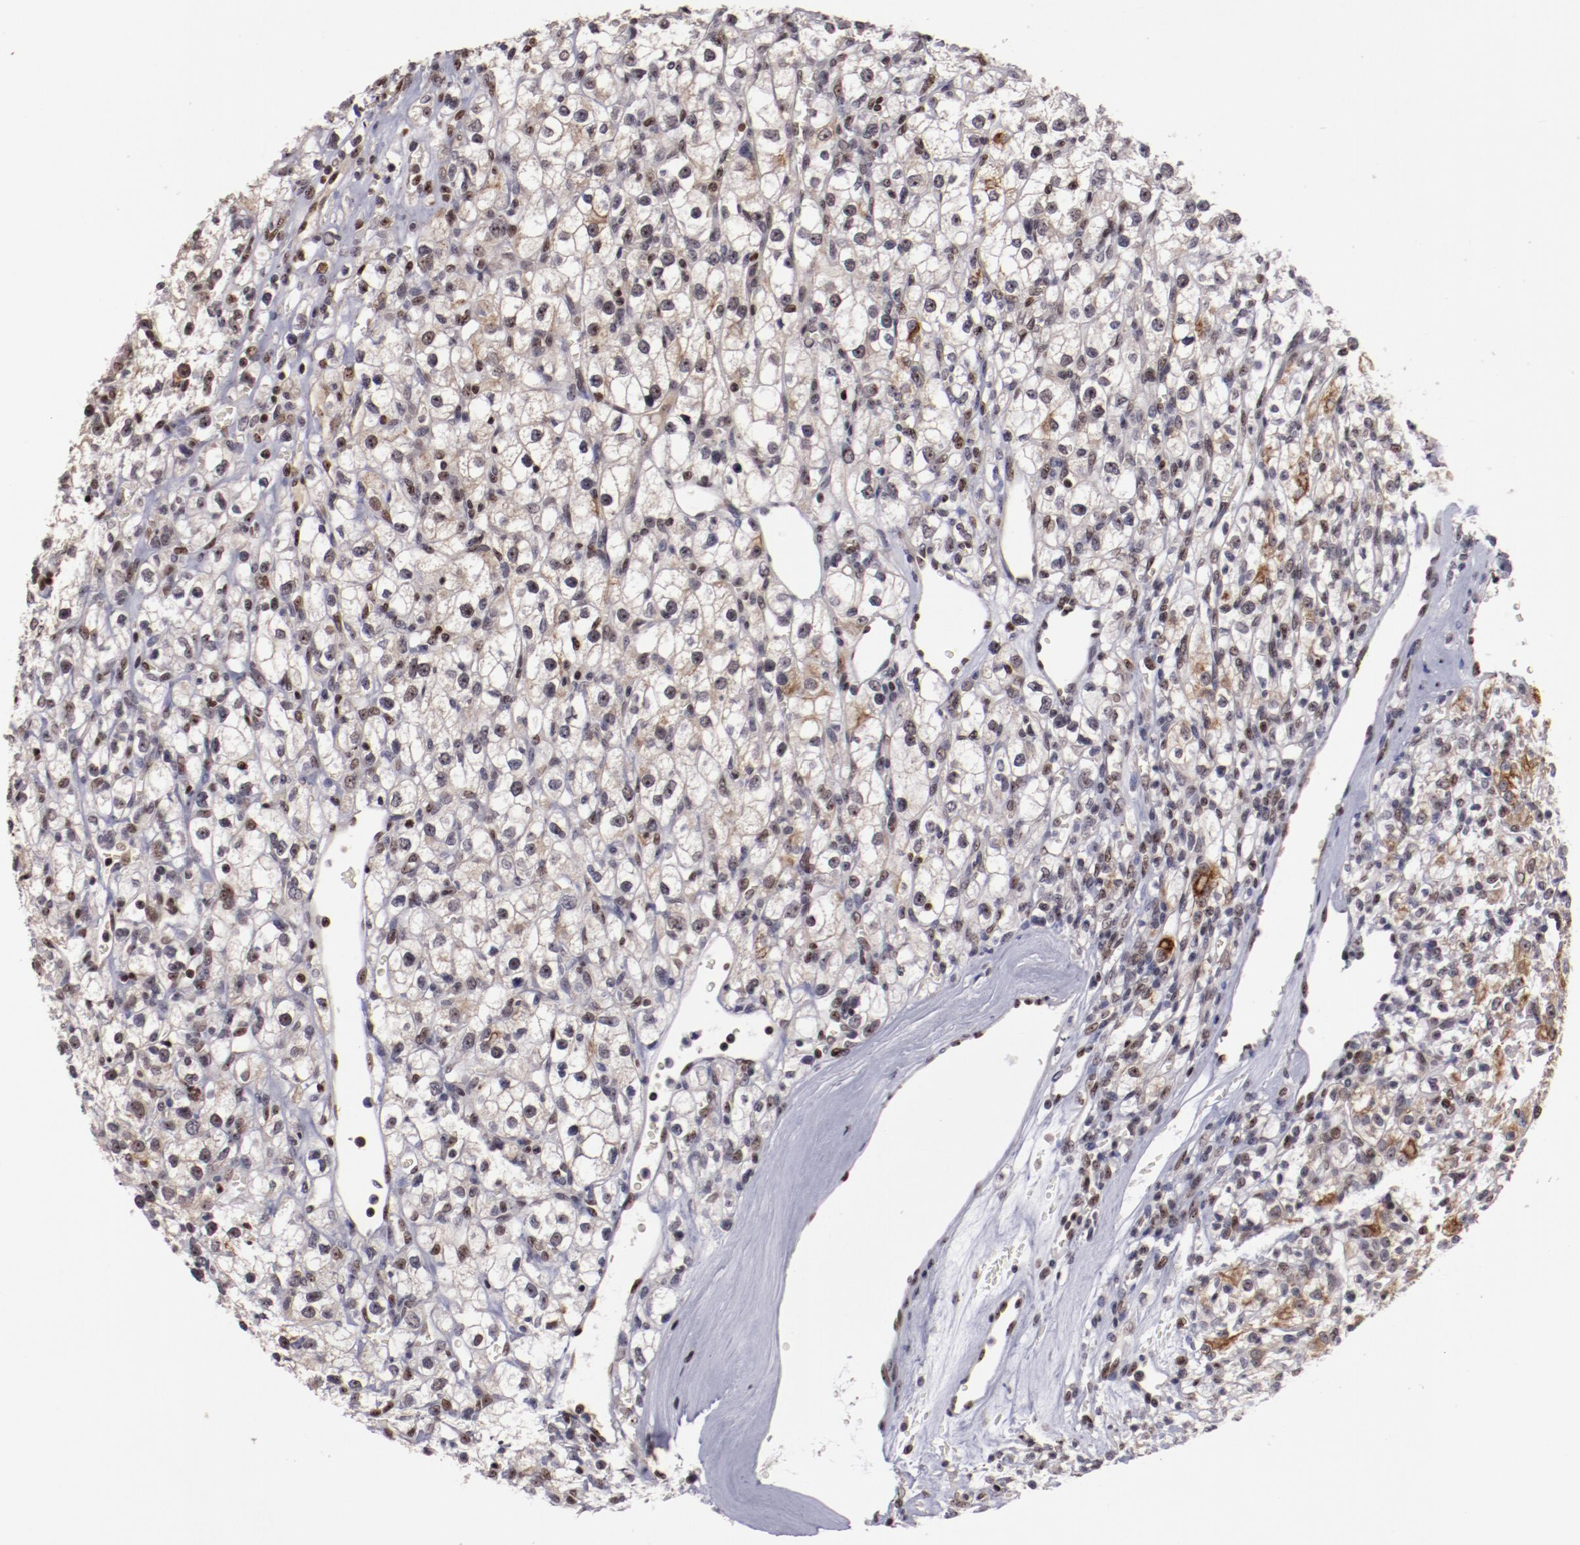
{"staining": {"intensity": "weak", "quantity": "<25%", "location": "cytoplasmic/membranous,nuclear"}, "tissue": "renal cancer", "cell_type": "Tumor cells", "image_type": "cancer", "snomed": [{"axis": "morphology", "description": "Adenocarcinoma, NOS"}, {"axis": "topography", "description": "Kidney"}], "caption": "The histopathology image reveals no staining of tumor cells in renal cancer.", "gene": "DDX24", "patient": {"sex": "female", "age": 62}}